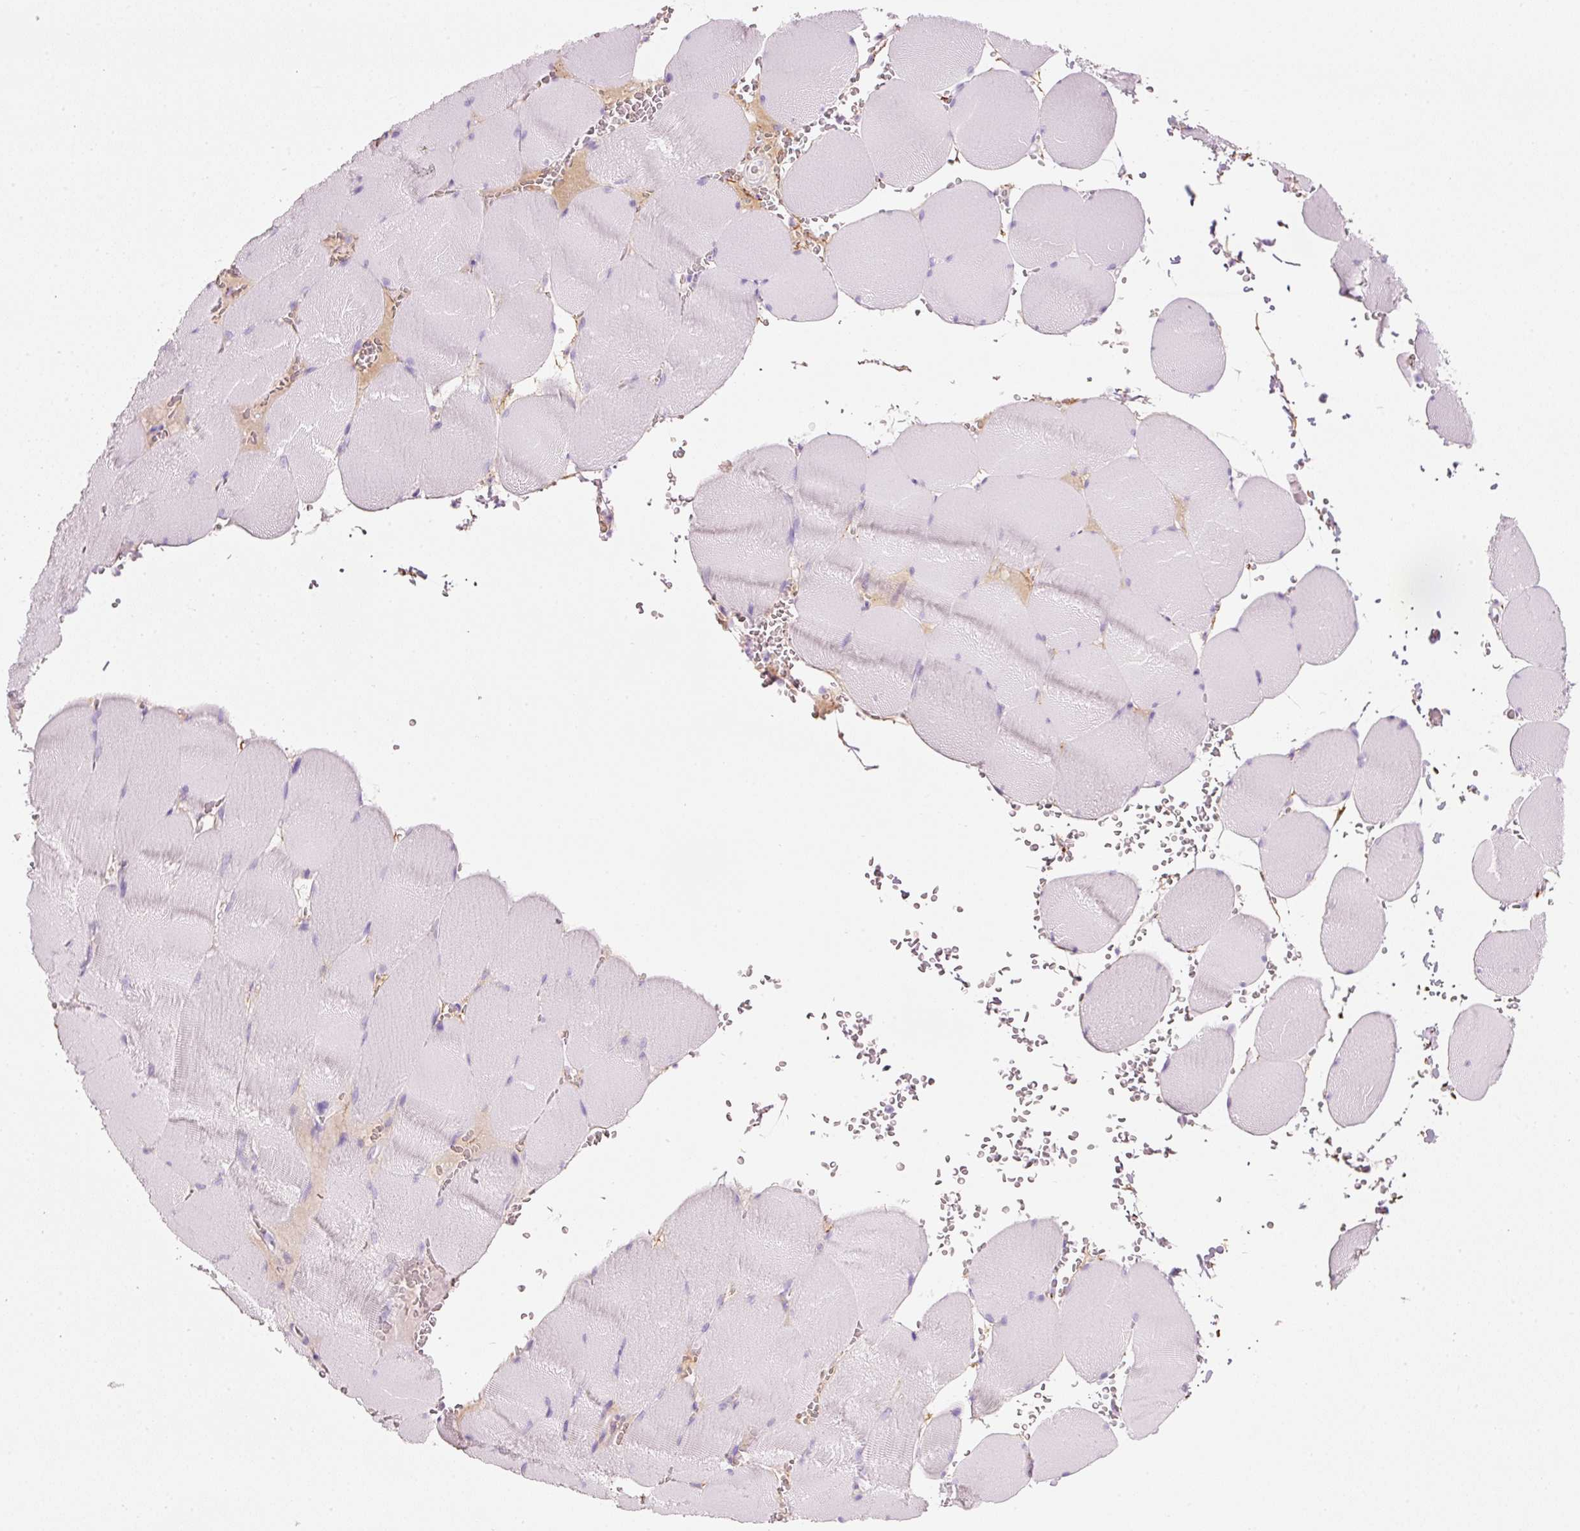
{"staining": {"intensity": "negative", "quantity": "none", "location": "none"}, "tissue": "skeletal muscle", "cell_type": "Myocytes", "image_type": "normal", "snomed": [{"axis": "morphology", "description": "Normal tissue, NOS"}, {"axis": "topography", "description": "Skeletal muscle"}, {"axis": "topography", "description": "Head-Neck"}], "caption": "Protein analysis of unremarkable skeletal muscle shows no significant positivity in myocytes.", "gene": "MFAP4", "patient": {"sex": "male", "age": 66}}